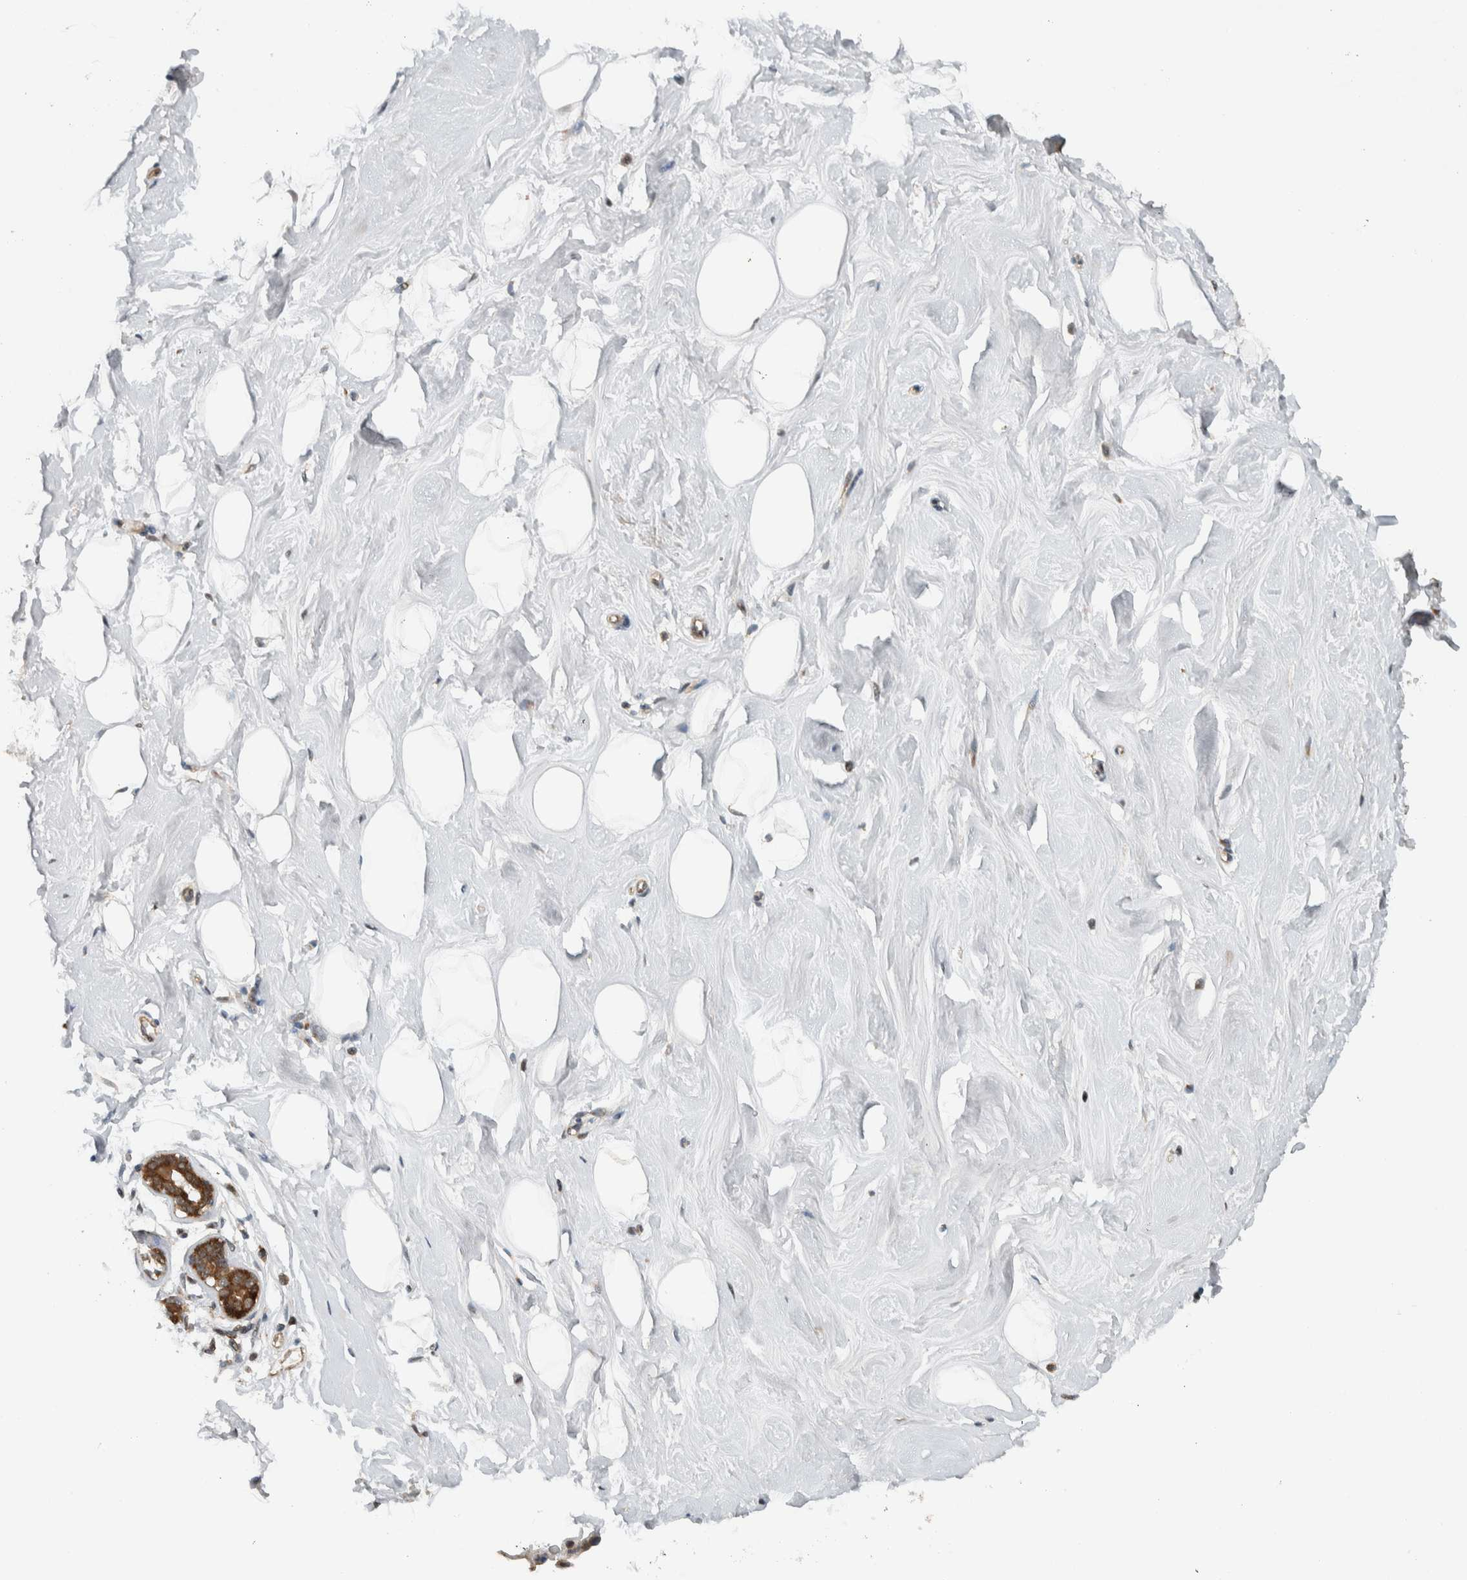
{"staining": {"intensity": "negative", "quantity": "none", "location": "none"}, "tissue": "breast", "cell_type": "Adipocytes", "image_type": "normal", "snomed": [{"axis": "morphology", "description": "Normal tissue, NOS"}, {"axis": "topography", "description": "Breast"}], "caption": "This micrograph is of unremarkable breast stained with immunohistochemistry to label a protein in brown with the nuclei are counter-stained blue. There is no staining in adipocytes.", "gene": "KLHL6", "patient": {"sex": "female", "age": 23}}